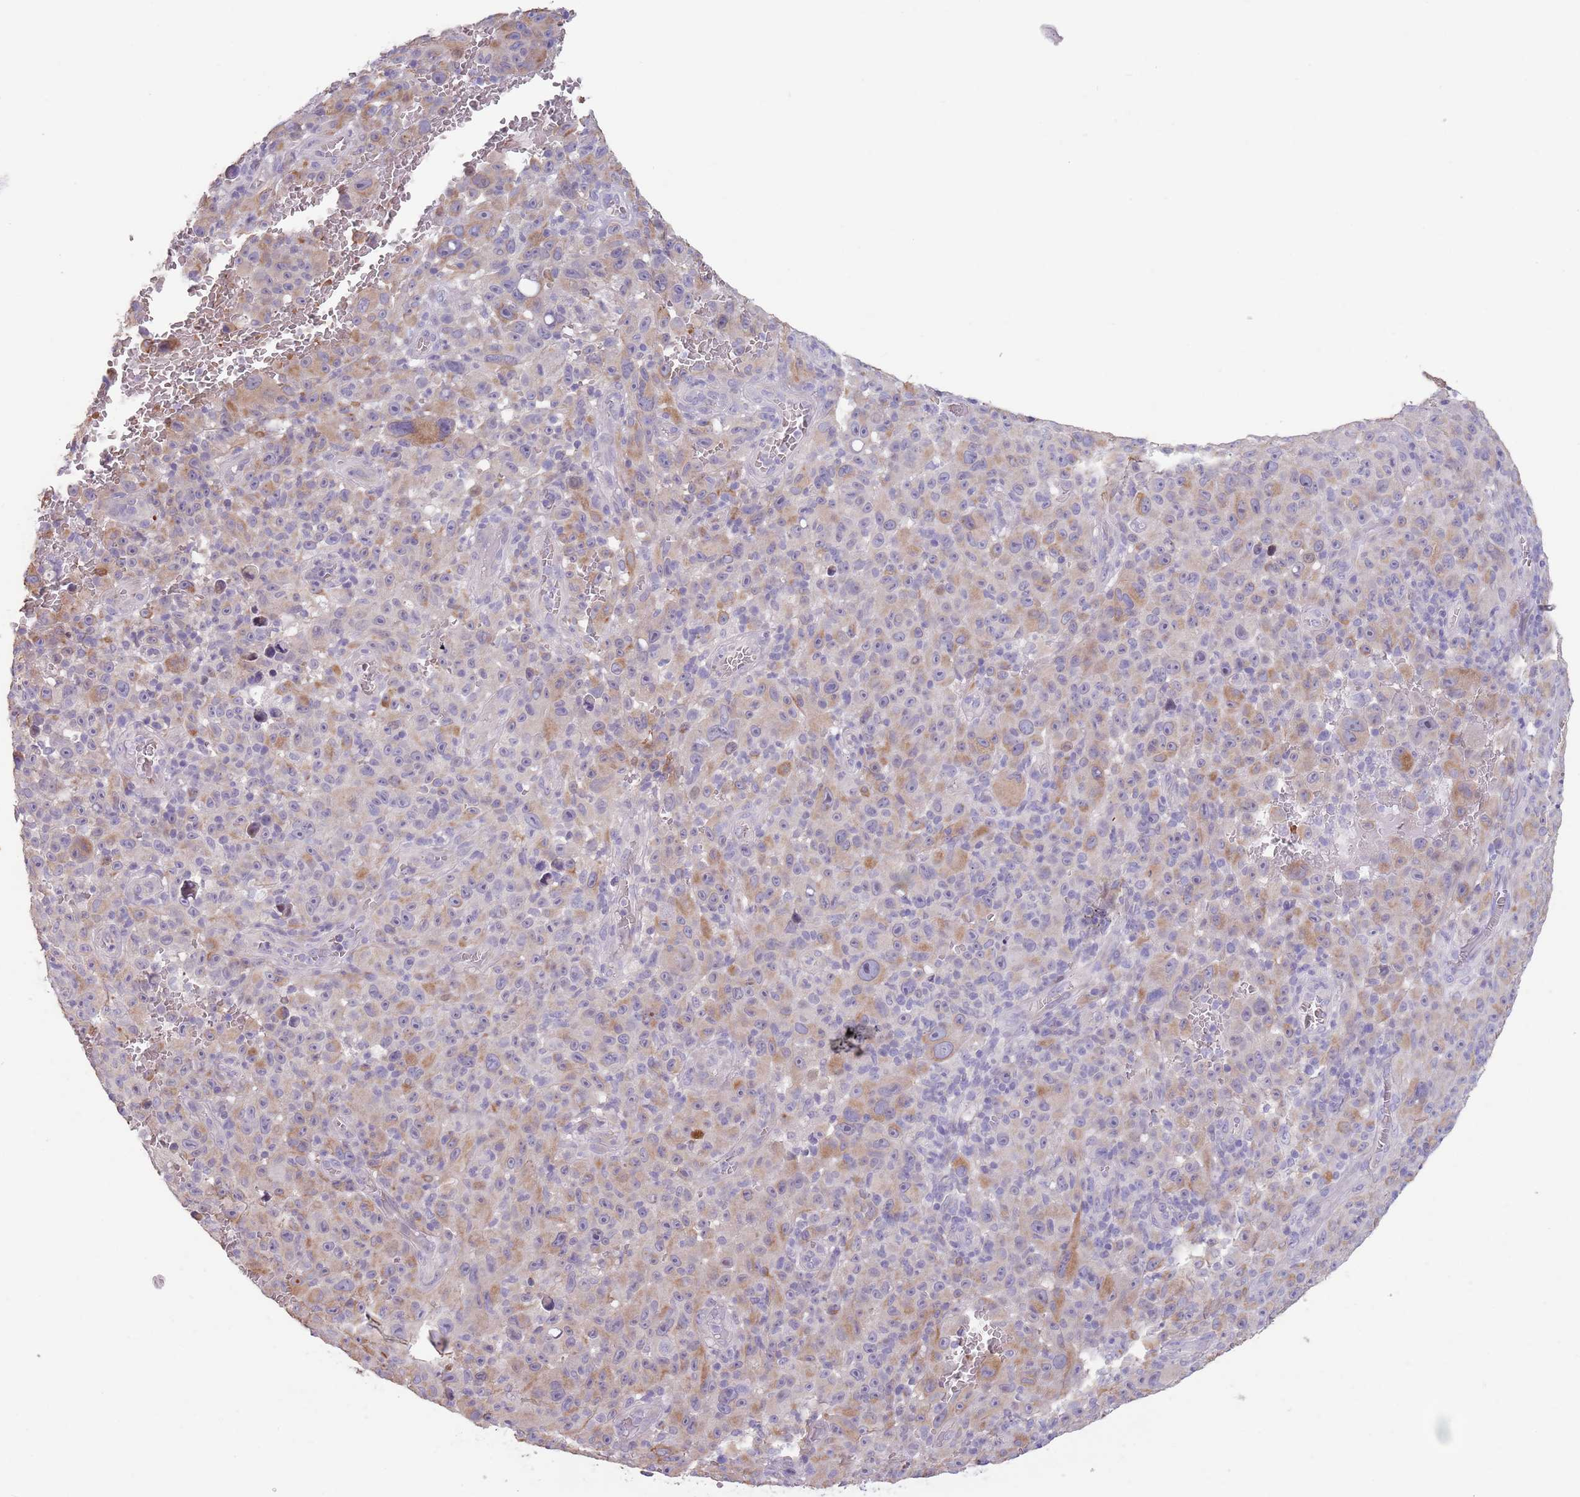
{"staining": {"intensity": "moderate", "quantity": "<25%", "location": "cytoplasmic/membranous"}, "tissue": "melanoma", "cell_type": "Tumor cells", "image_type": "cancer", "snomed": [{"axis": "morphology", "description": "Malignant melanoma, NOS"}, {"axis": "topography", "description": "Skin"}], "caption": "Moderate cytoplasmic/membranous positivity for a protein is seen in about <25% of tumor cells of malignant melanoma using immunohistochemistry (IHC).", "gene": "ZNF14", "patient": {"sex": "female", "age": 82}}